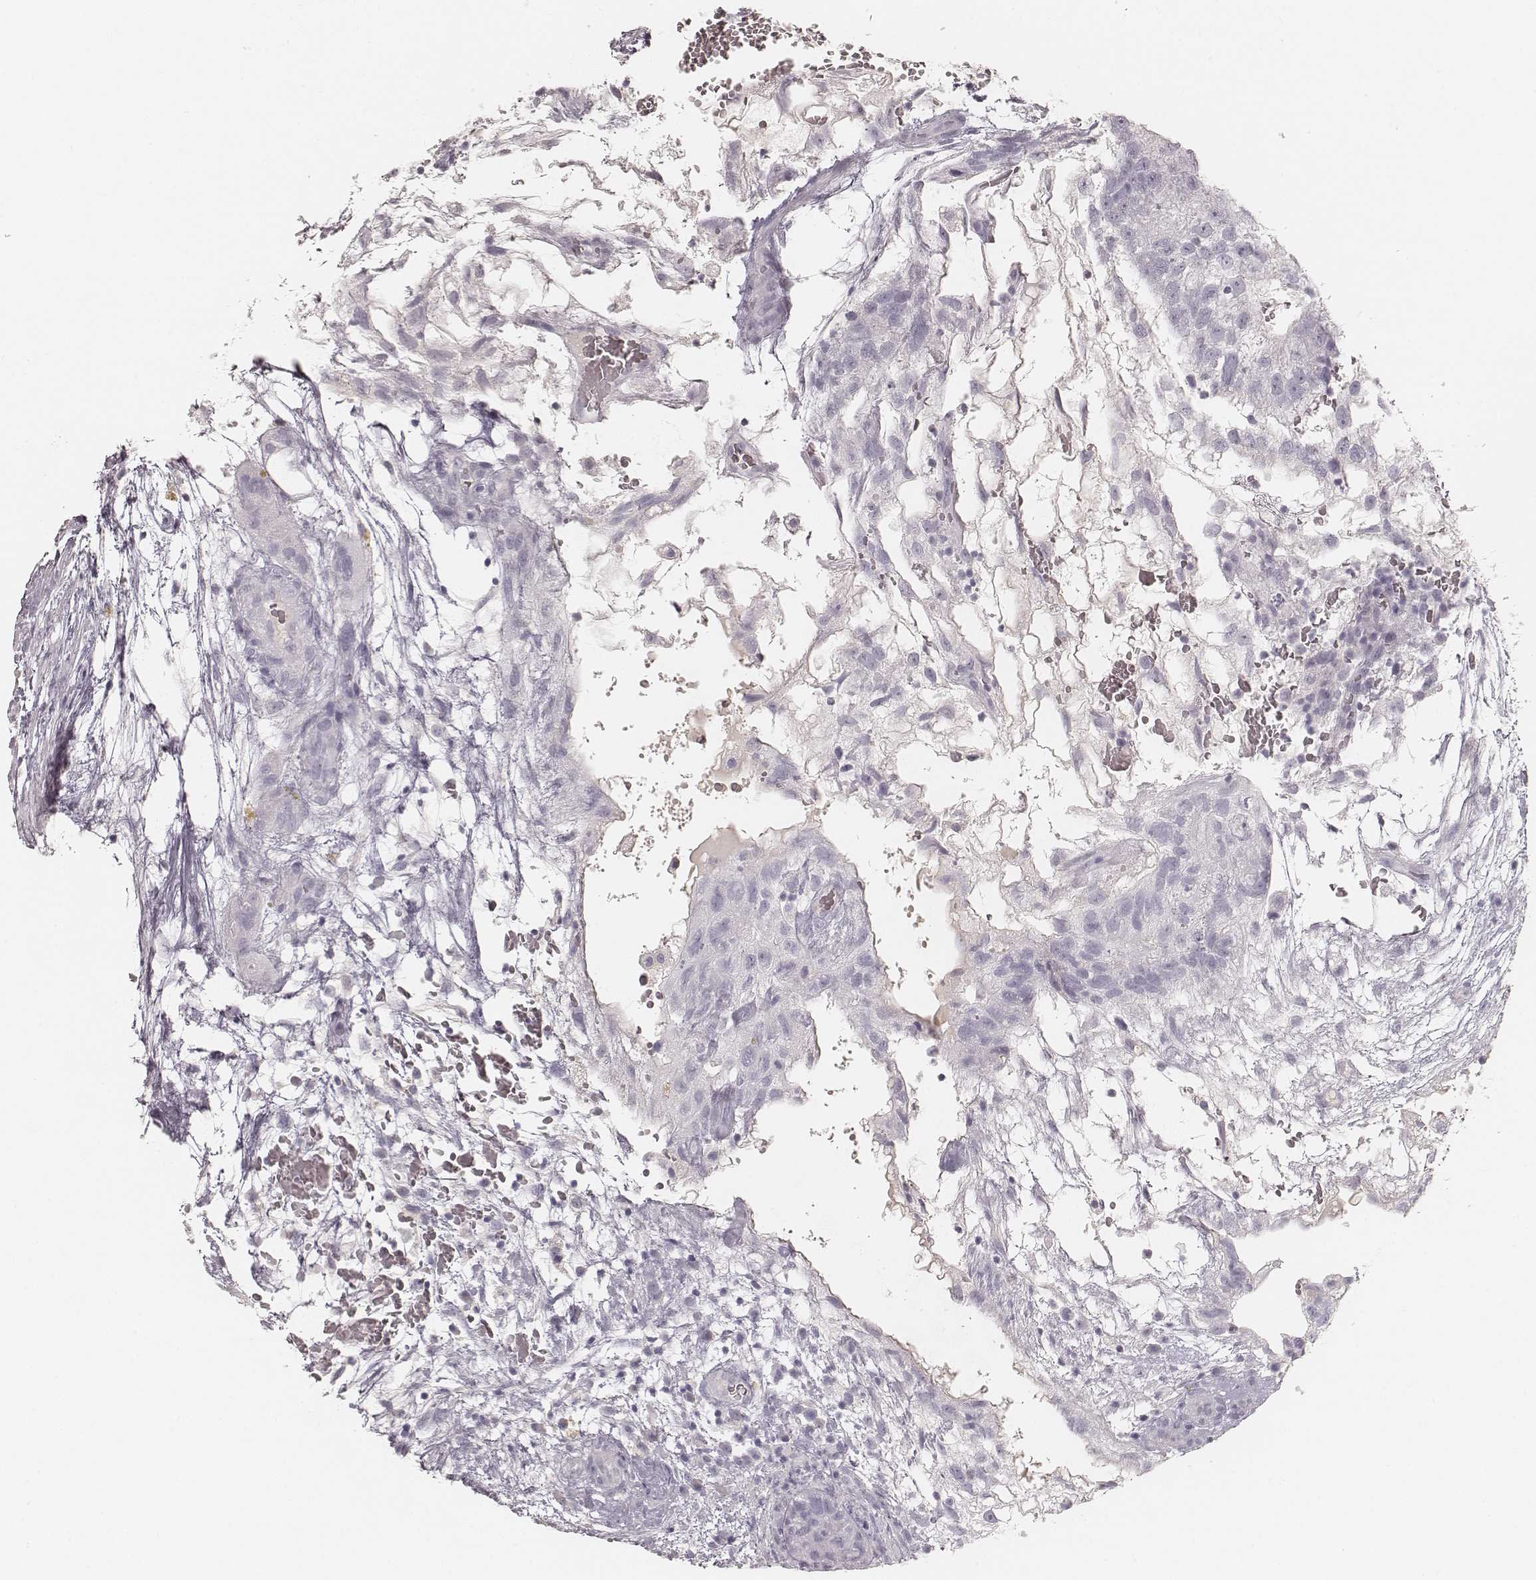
{"staining": {"intensity": "negative", "quantity": "none", "location": "none"}, "tissue": "testis cancer", "cell_type": "Tumor cells", "image_type": "cancer", "snomed": [{"axis": "morphology", "description": "Normal tissue, NOS"}, {"axis": "morphology", "description": "Carcinoma, Embryonal, NOS"}, {"axis": "topography", "description": "Testis"}], "caption": "The immunohistochemistry histopathology image has no significant positivity in tumor cells of embryonal carcinoma (testis) tissue.", "gene": "KRT31", "patient": {"sex": "male", "age": 32}}